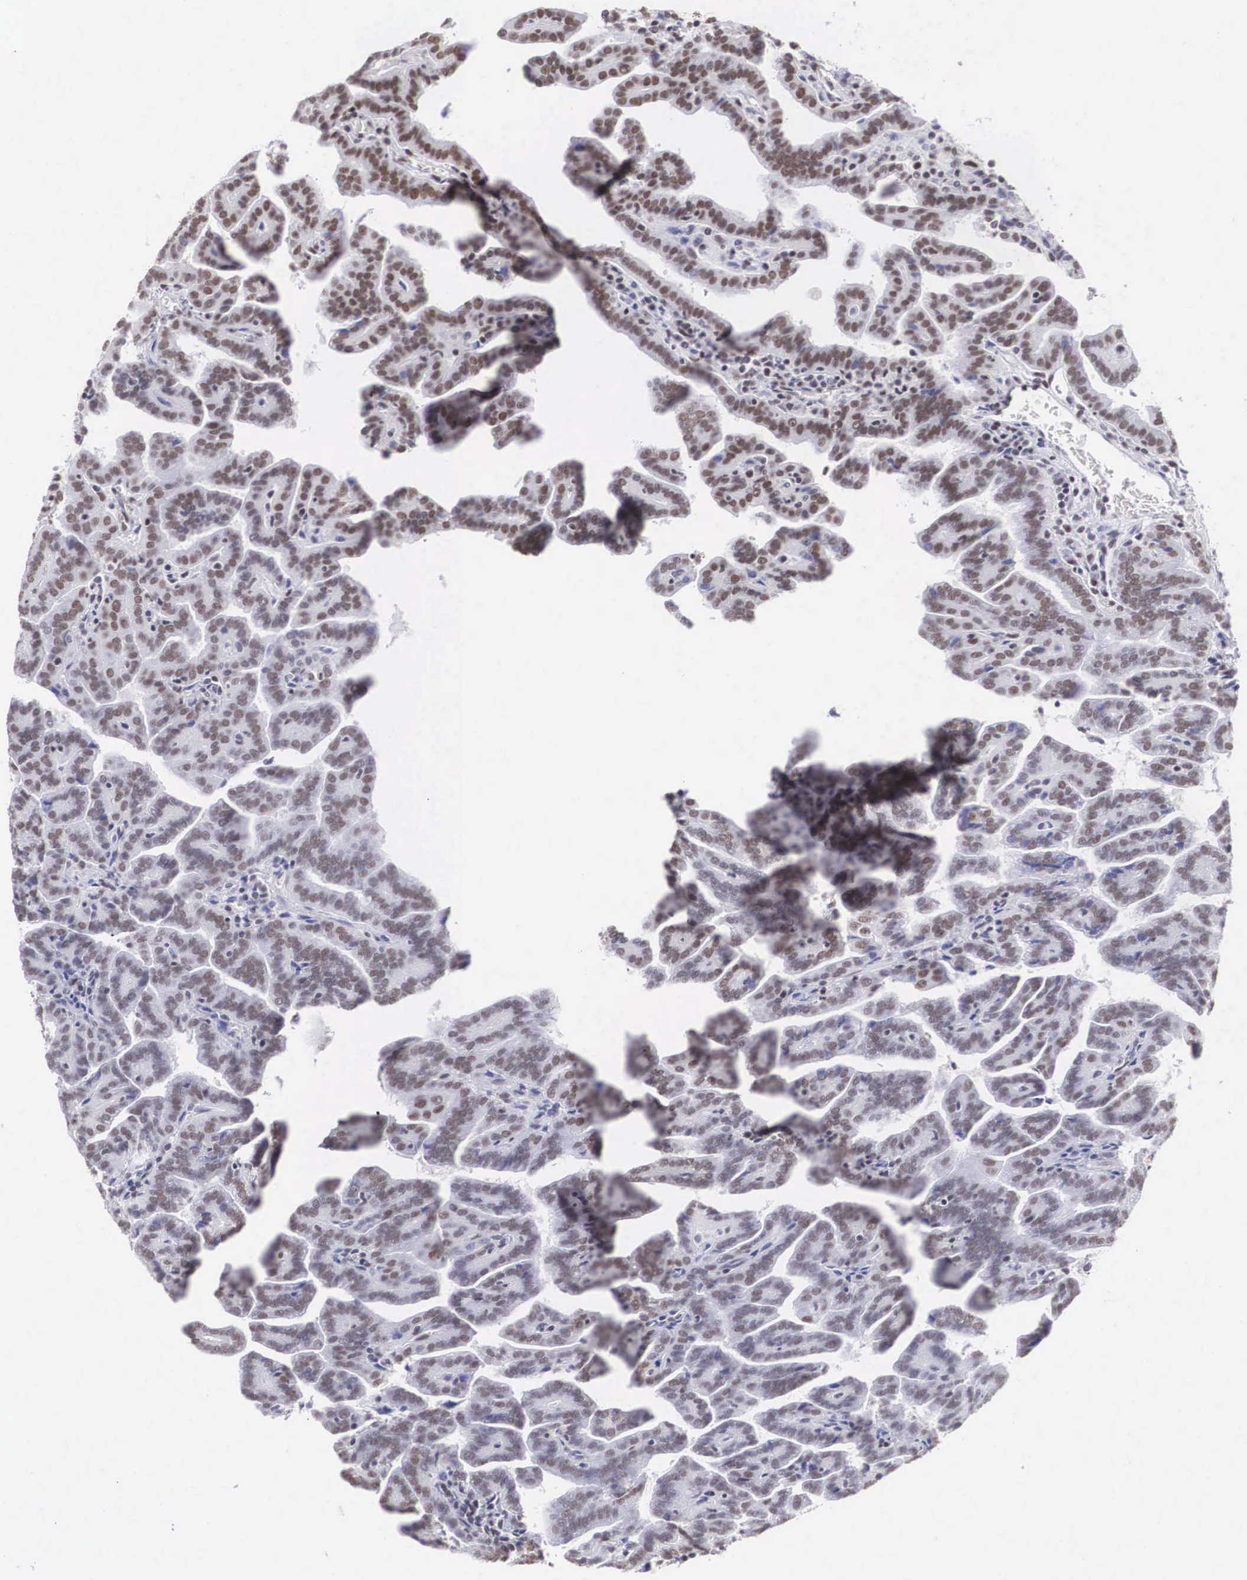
{"staining": {"intensity": "weak", "quantity": ">75%", "location": "nuclear"}, "tissue": "renal cancer", "cell_type": "Tumor cells", "image_type": "cancer", "snomed": [{"axis": "morphology", "description": "Adenocarcinoma, NOS"}, {"axis": "topography", "description": "Kidney"}], "caption": "Protein expression analysis of human renal adenocarcinoma reveals weak nuclear expression in about >75% of tumor cells.", "gene": "CSTF2", "patient": {"sex": "male", "age": 61}}